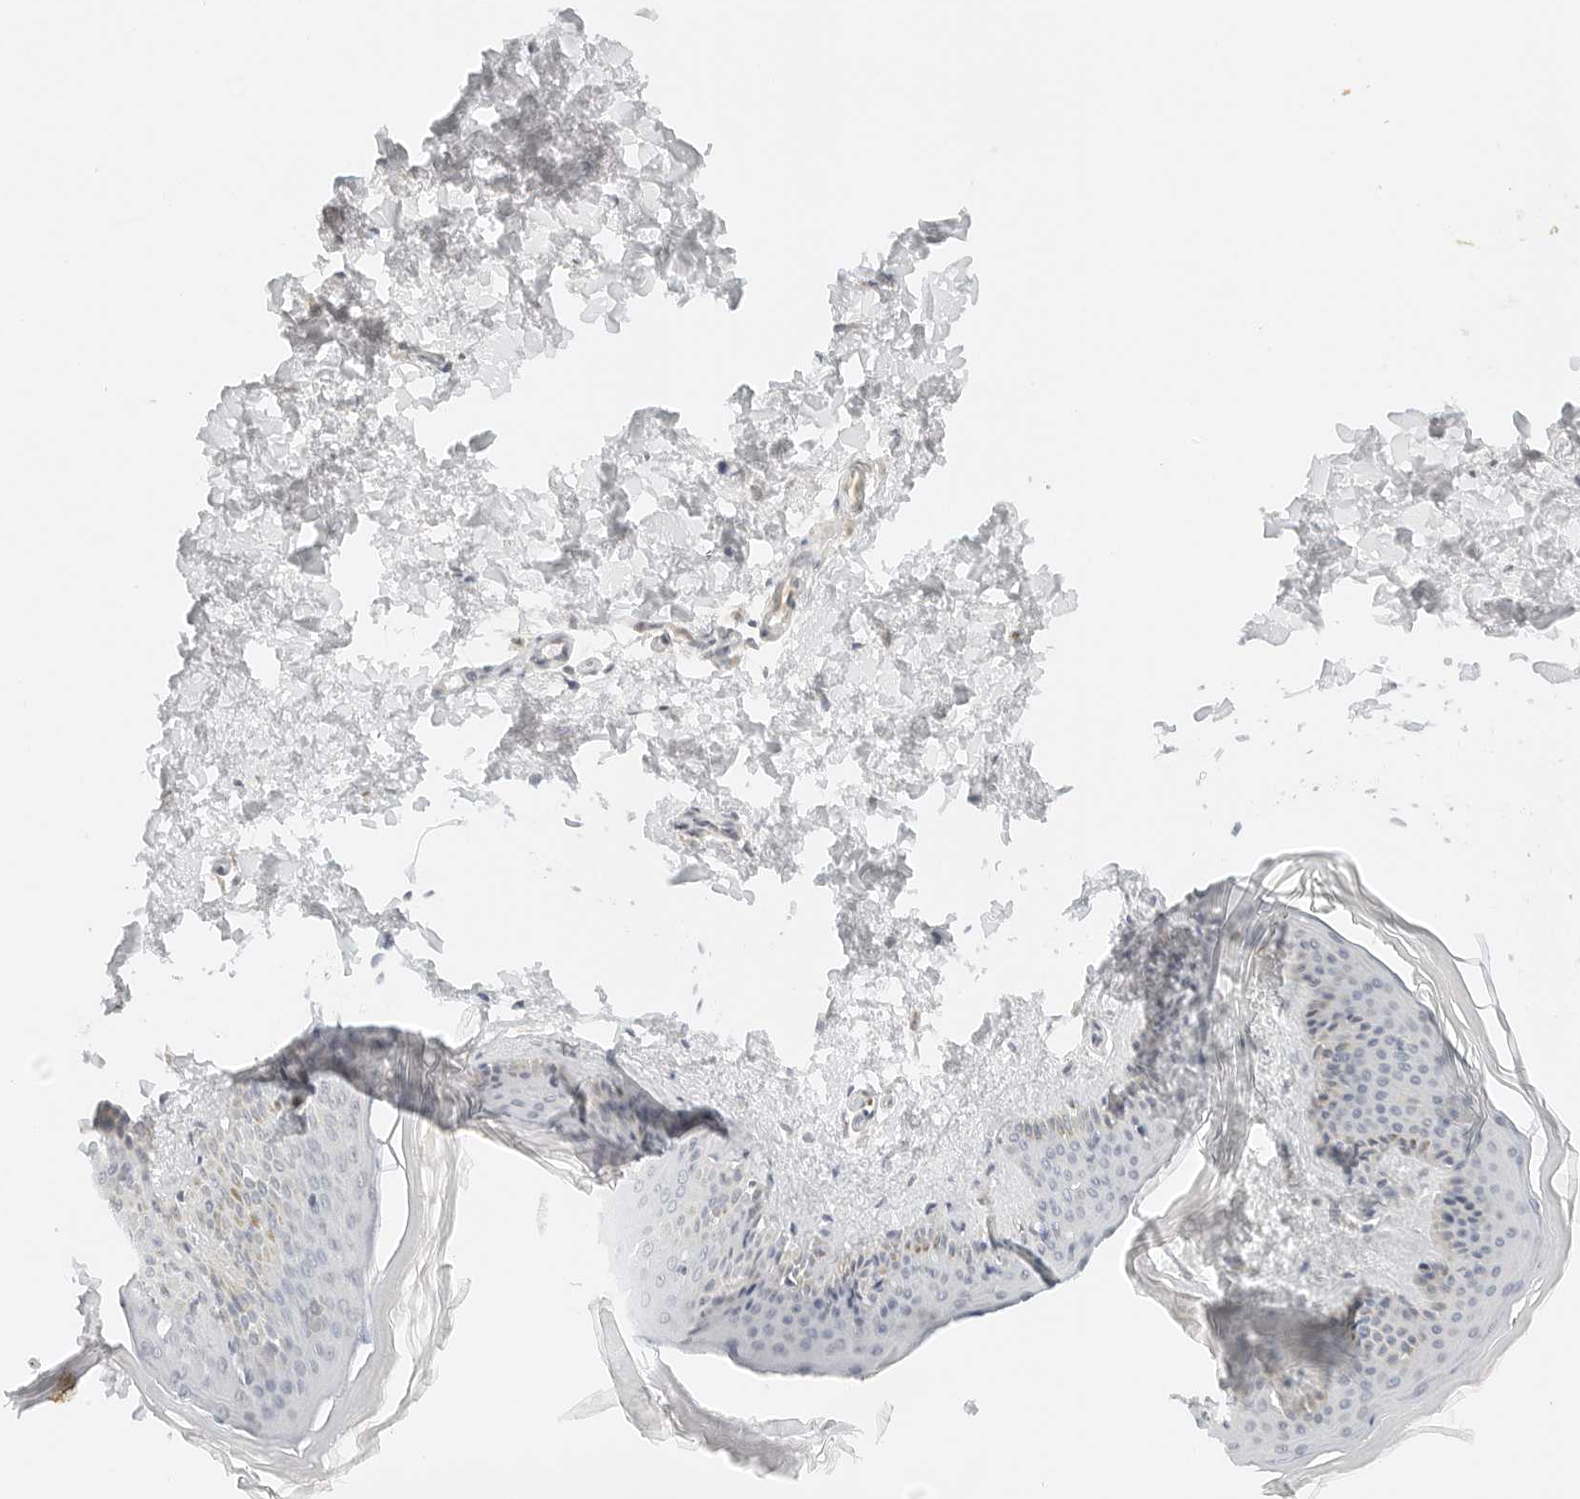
{"staining": {"intensity": "negative", "quantity": "none", "location": "none"}, "tissue": "skin", "cell_type": "Fibroblasts", "image_type": "normal", "snomed": [{"axis": "morphology", "description": "Normal tissue, NOS"}, {"axis": "topography", "description": "Skin"}], "caption": "A histopathology image of skin stained for a protein demonstrates no brown staining in fibroblasts. (Immunohistochemistry (ihc), brightfield microscopy, high magnification).", "gene": "NEO1", "patient": {"sex": "female", "age": 27}}